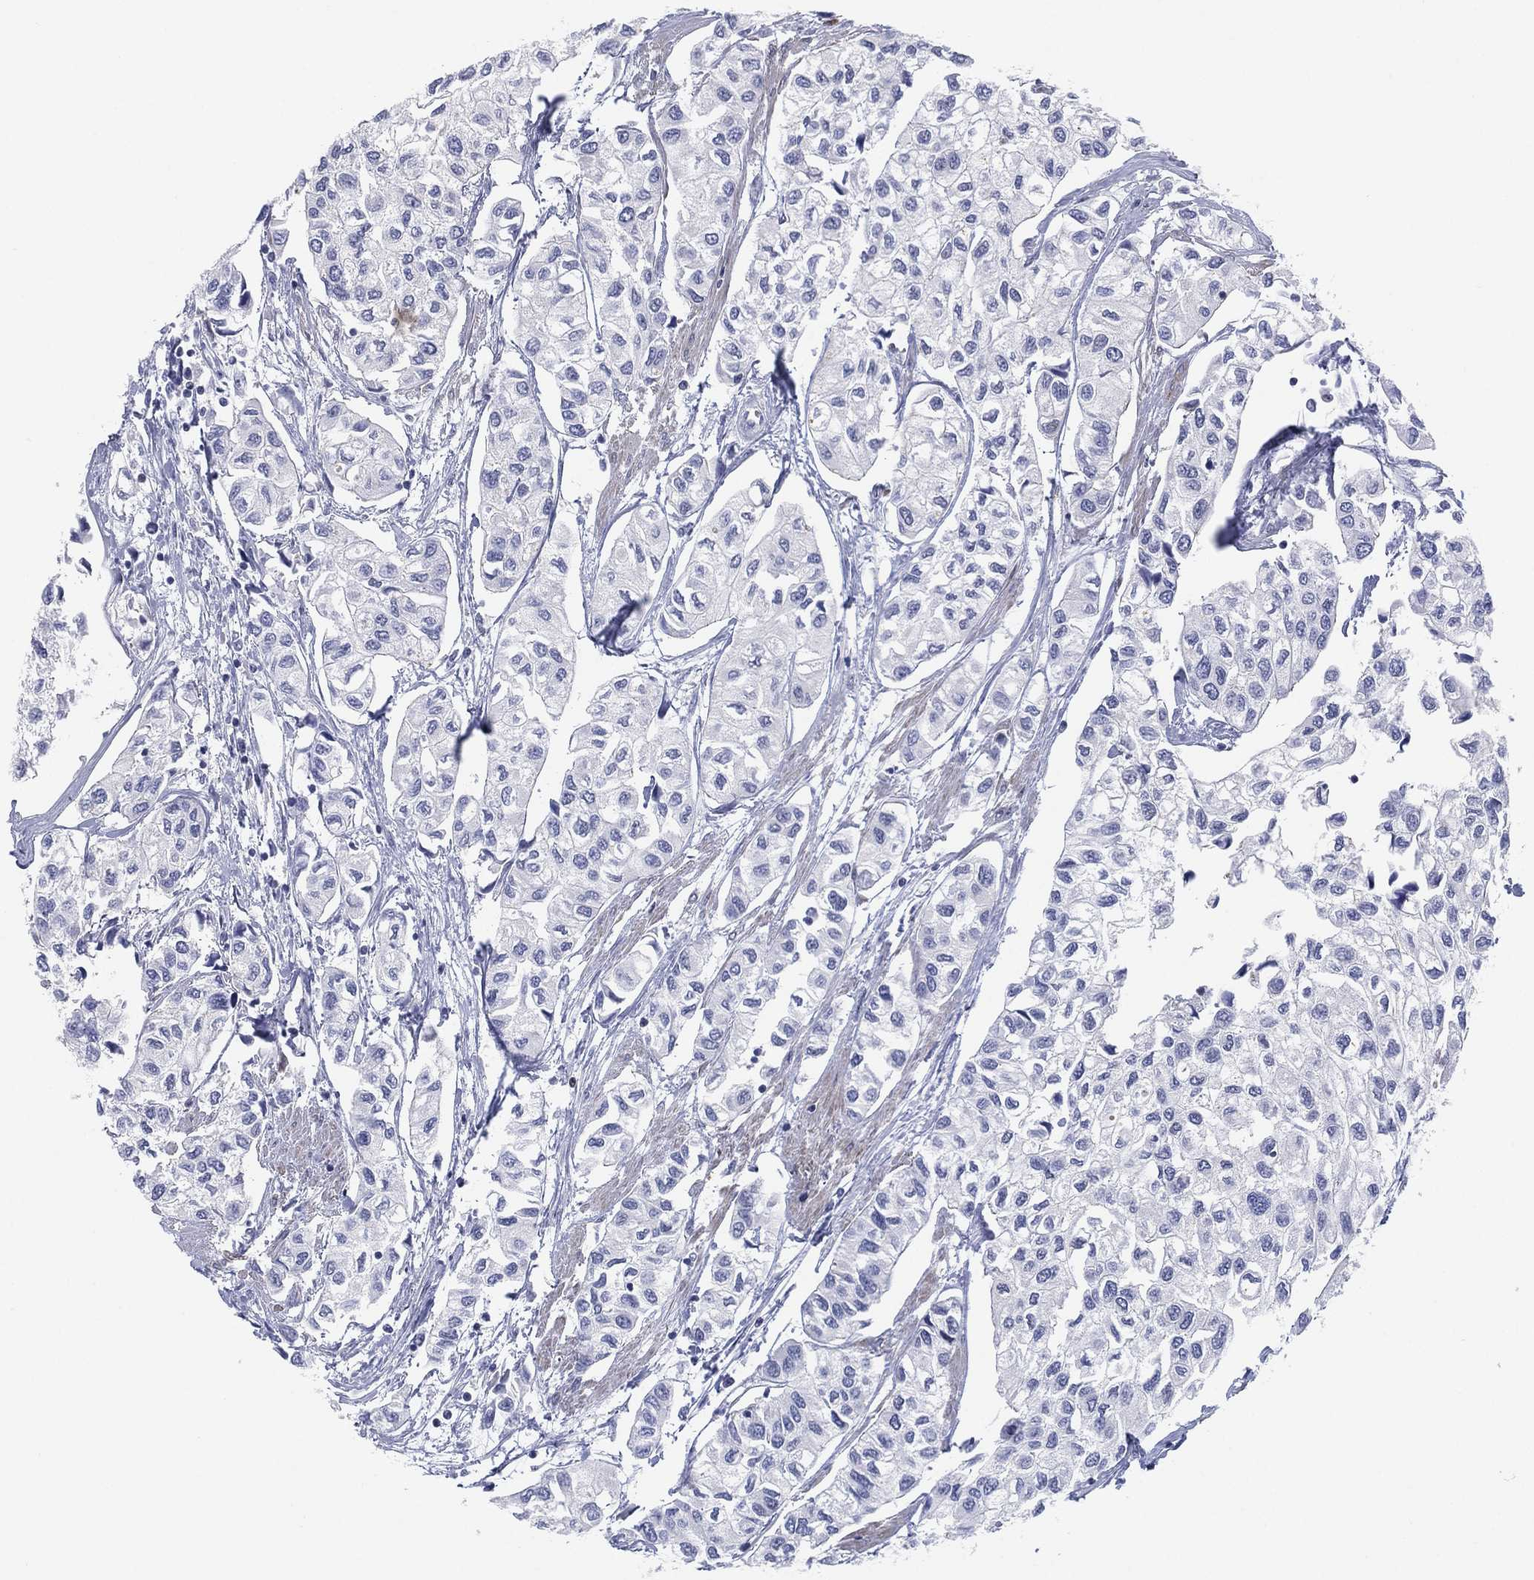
{"staining": {"intensity": "negative", "quantity": "none", "location": "none"}, "tissue": "urothelial cancer", "cell_type": "Tumor cells", "image_type": "cancer", "snomed": [{"axis": "morphology", "description": "Urothelial carcinoma, High grade"}, {"axis": "topography", "description": "Urinary bladder"}], "caption": "Tumor cells are negative for brown protein staining in urothelial cancer. Brightfield microscopy of immunohistochemistry (IHC) stained with DAB (3,3'-diaminobenzidine) (brown) and hematoxylin (blue), captured at high magnification.", "gene": "SLC4A4", "patient": {"sex": "male", "age": 73}}